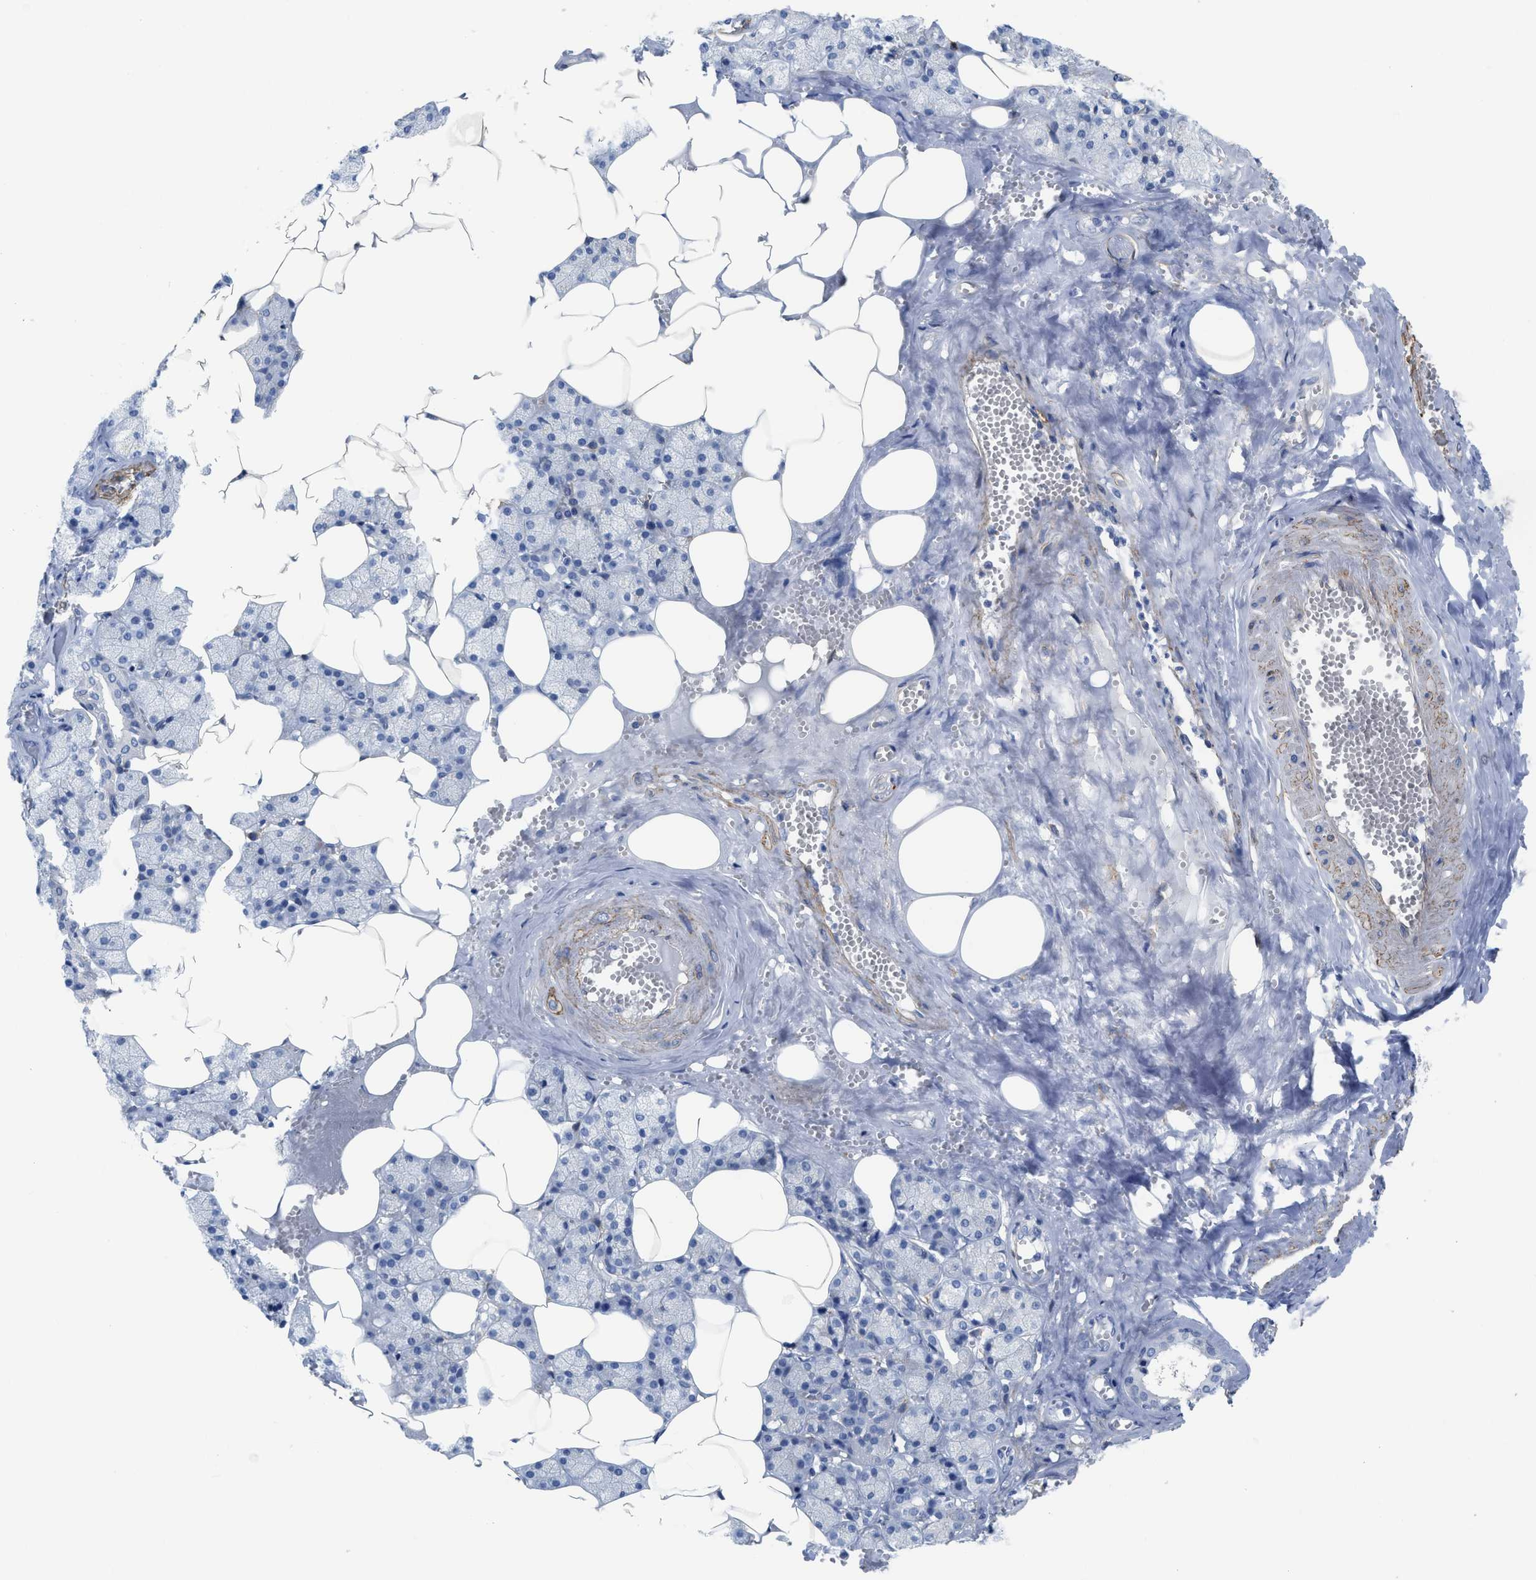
{"staining": {"intensity": "negative", "quantity": "none", "location": "none"}, "tissue": "salivary gland", "cell_type": "Glandular cells", "image_type": "normal", "snomed": [{"axis": "morphology", "description": "Normal tissue, NOS"}, {"axis": "topography", "description": "Salivary gland"}], "caption": "This is an immunohistochemistry histopathology image of unremarkable salivary gland. There is no expression in glandular cells.", "gene": "TUB", "patient": {"sex": "male", "age": 62}}